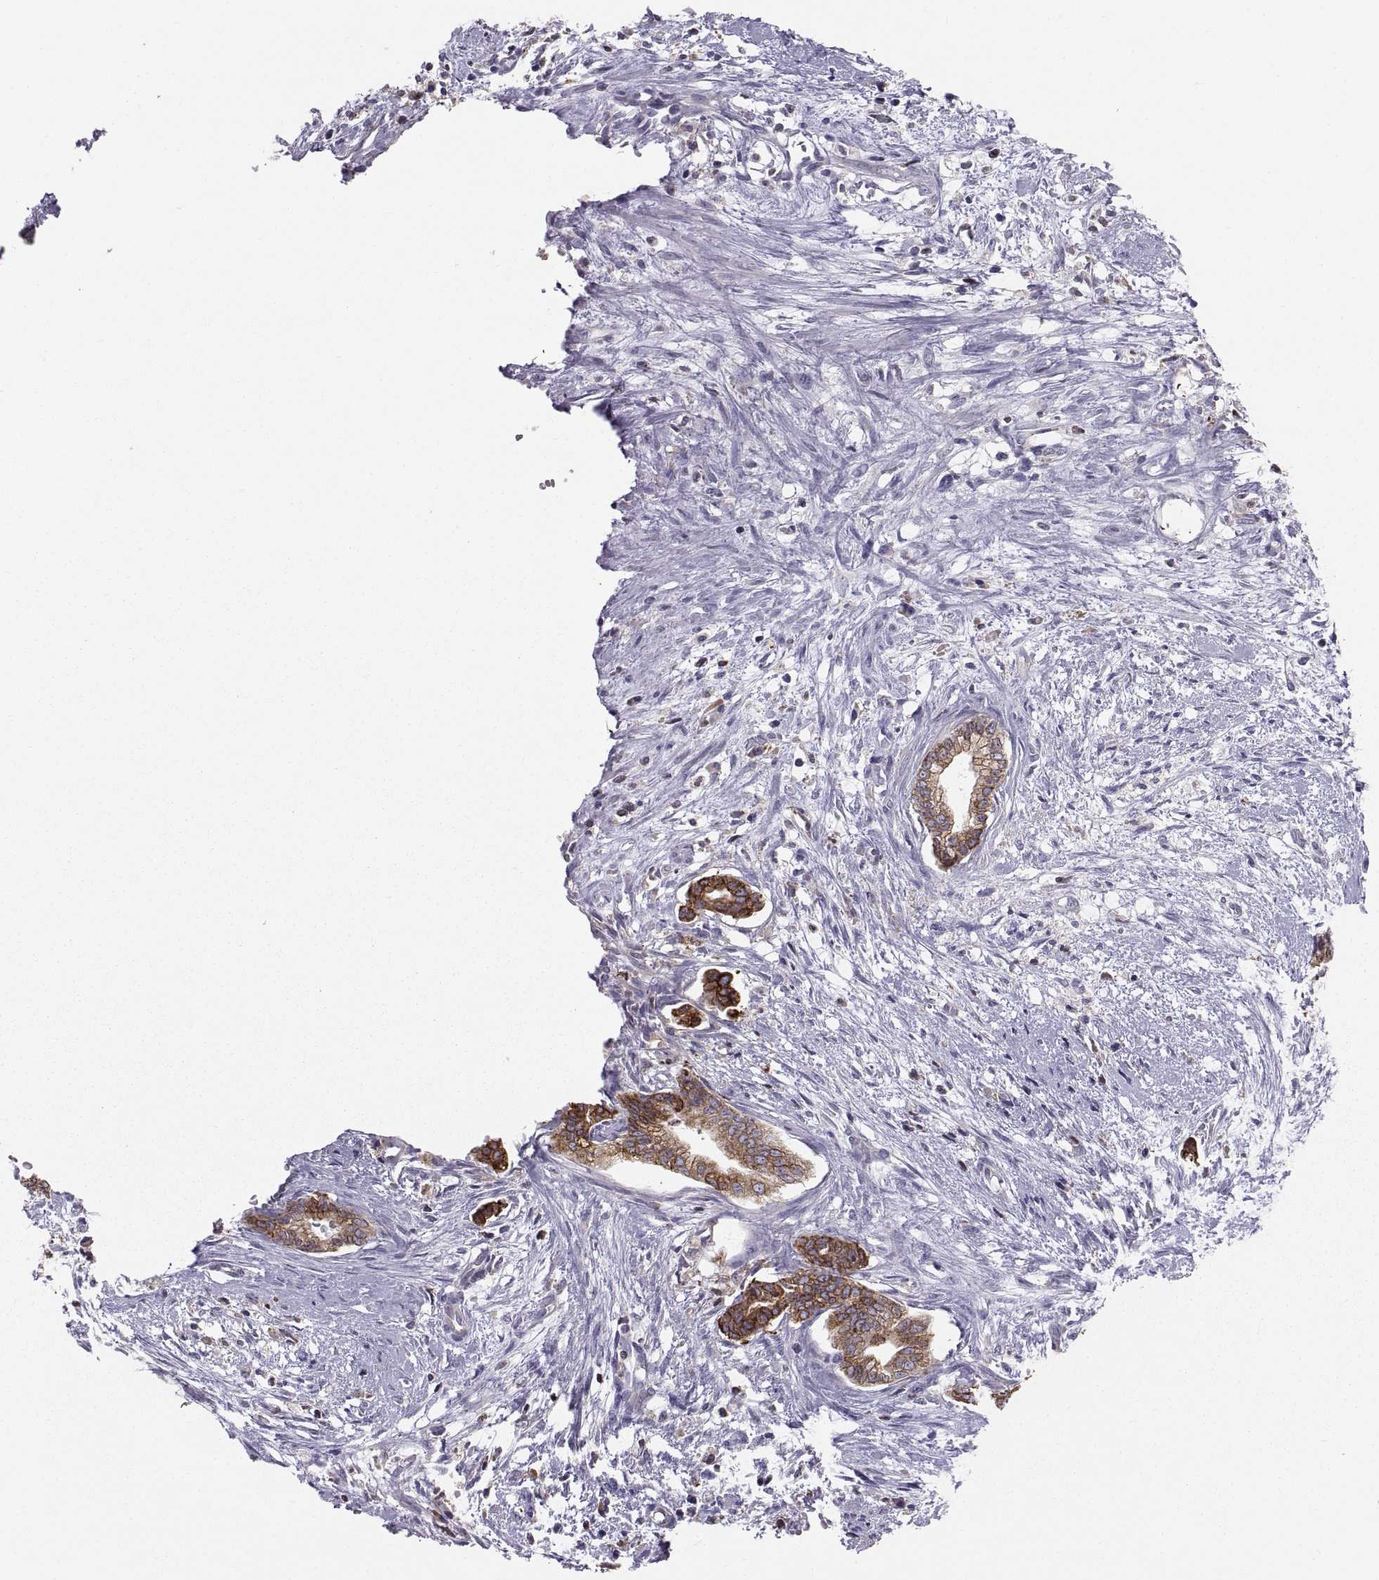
{"staining": {"intensity": "strong", "quantity": ">75%", "location": "cytoplasmic/membranous"}, "tissue": "cervical cancer", "cell_type": "Tumor cells", "image_type": "cancer", "snomed": [{"axis": "morphology", "description": "Adenocarcinoma, NOS"}, {"axis": "topography", "description": "Cervix"}], "caption": "Approximately >75% of tumor cells in adenocarcinoma (cervical) display strong cytoplasmic/membranous protein expression as visualized by brown immunohistochemical staining.", "gene": "ERO1A", "patient": {"sex": "female", "age": 62}}